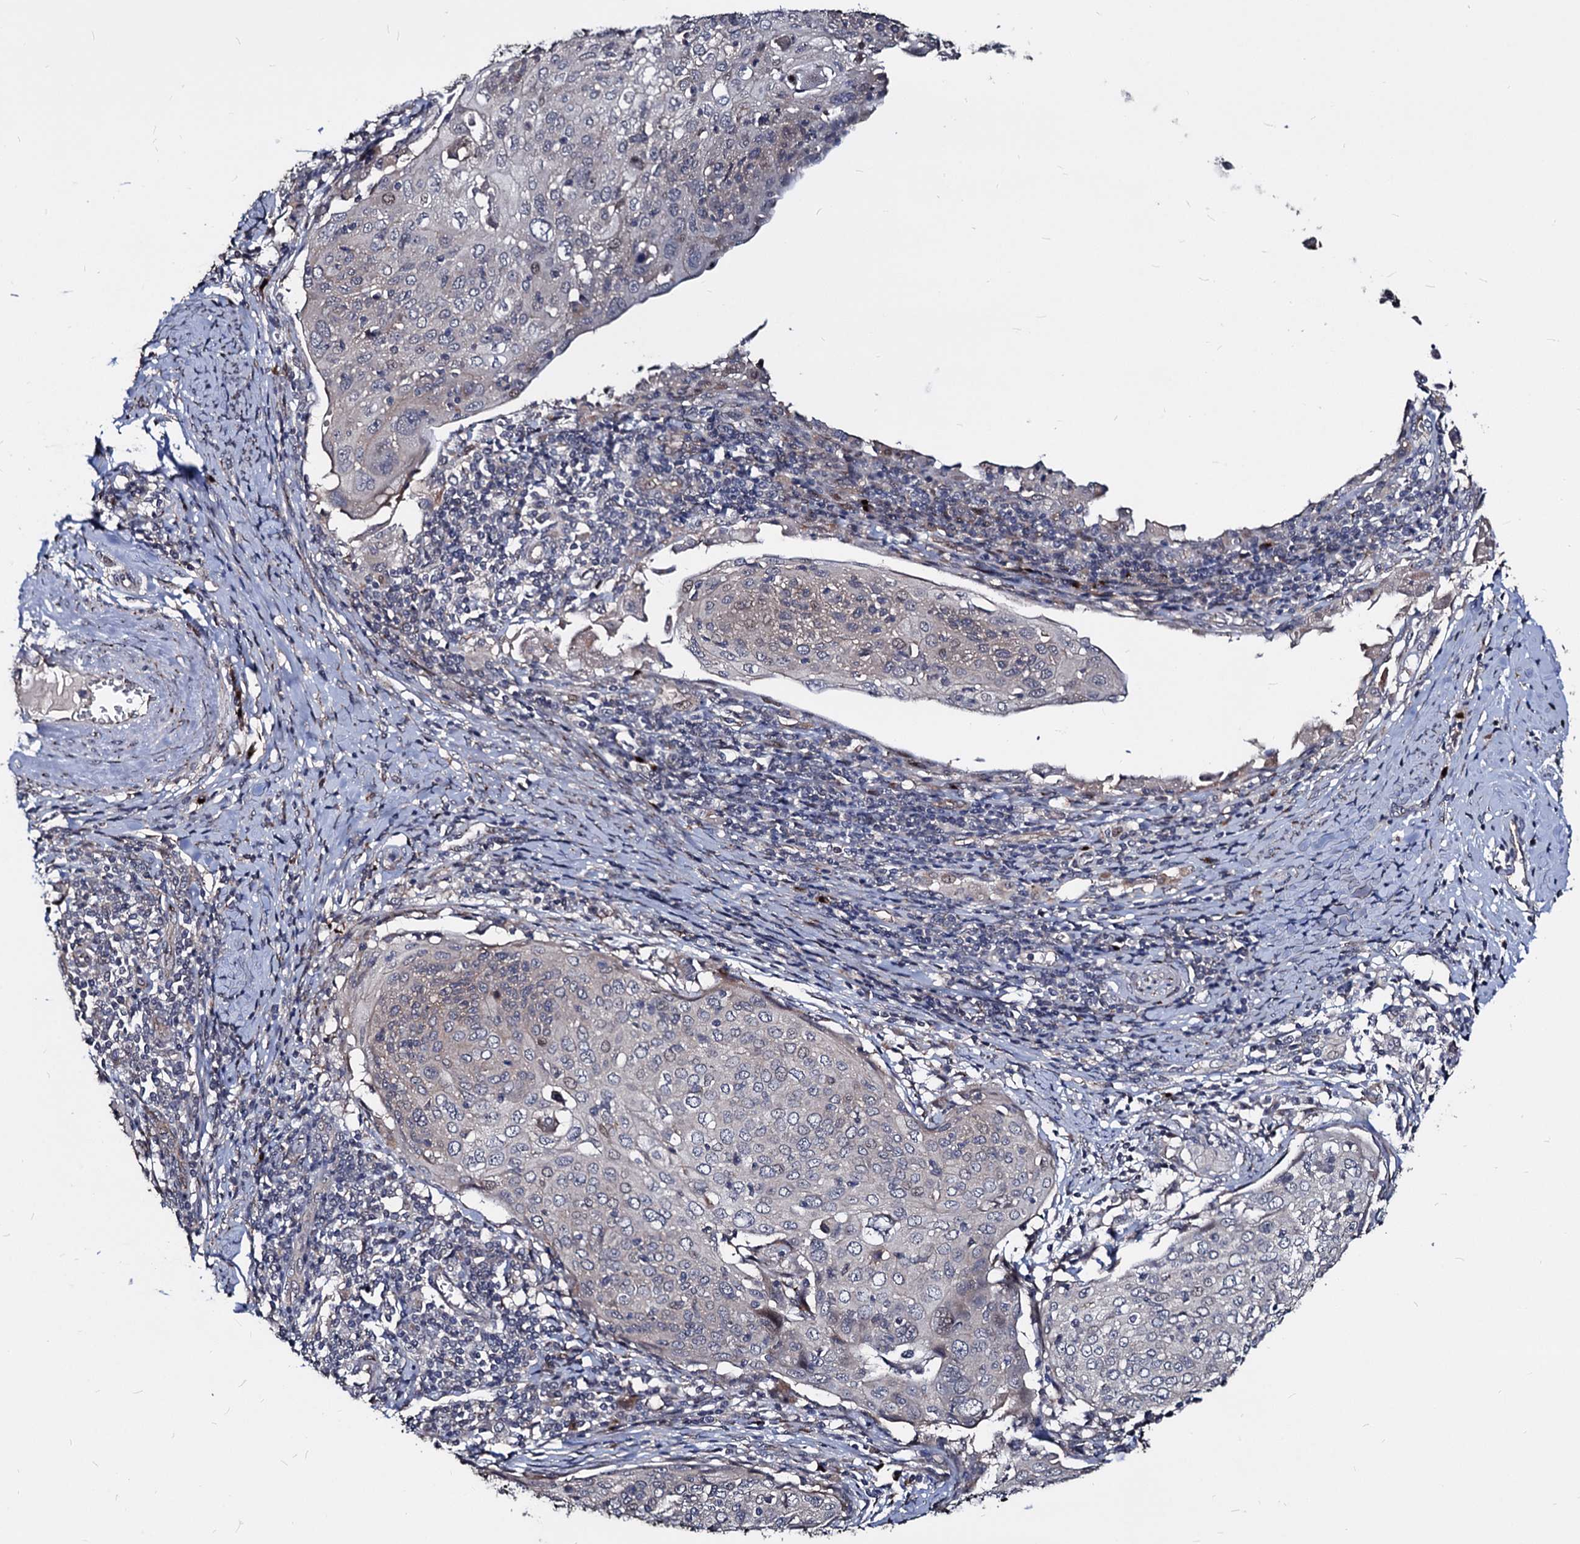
{"staining": {"intensity": "weak", "quantity": "<25%", "location": "cytoplasmic/membranous"}, "tissue": "cervical cancer", "cell_type": "Tumor cells", "image_type": "cancer", "snomed": [{"axis": "morphology", "description": "Squamous cell carcinoma, NOS"}, {"axis": "topography", "description": "Cervix"}], "caption": "Cervical squamous cell carcinoma stained for a protein using immunohistochemistry demonstrates no positivity tumor cells.", "gene": "SMAGP", "patient": {"sex": "female", "age": 67}}